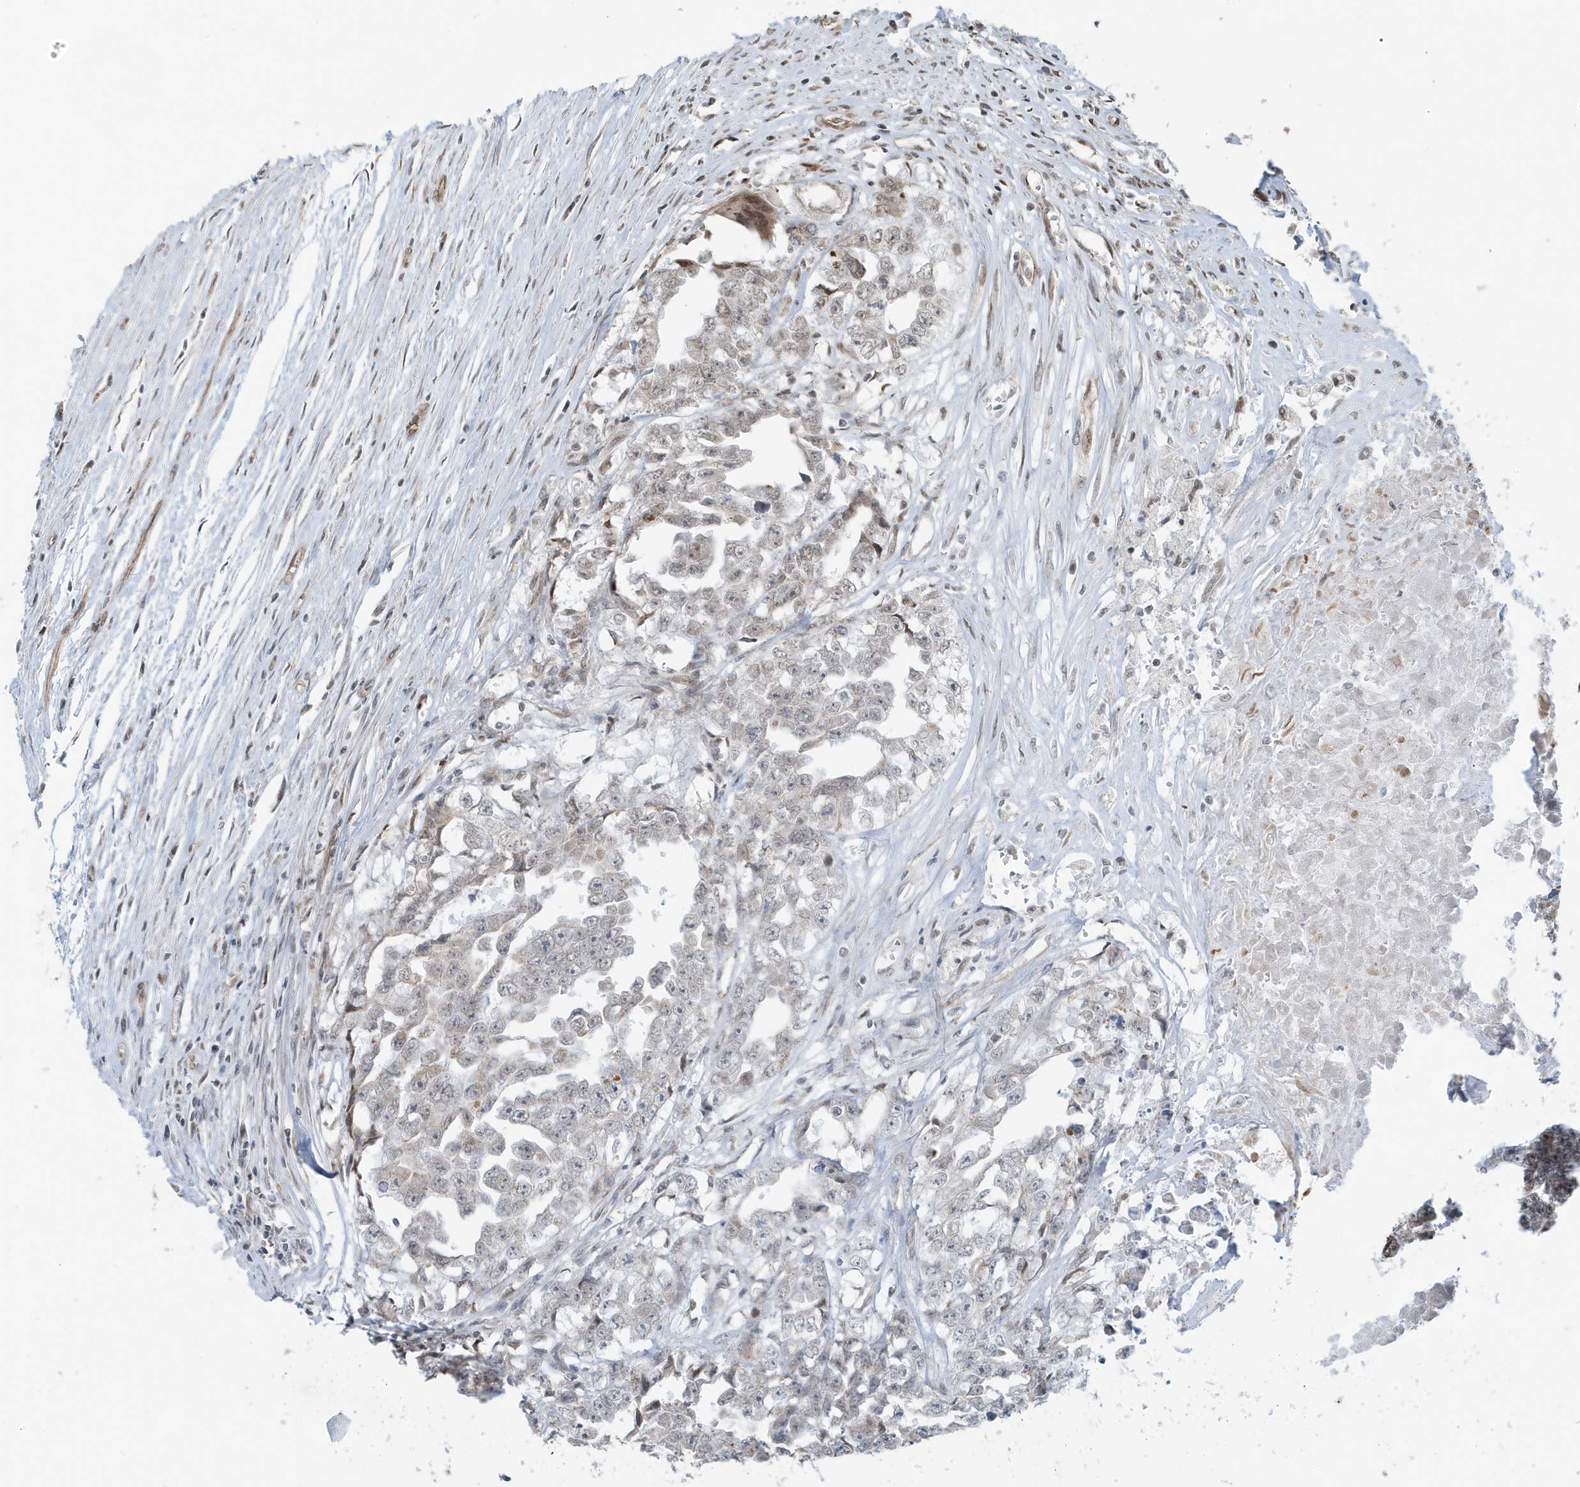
{"staining": {"intensity": "weak", "quantity": "<25%", "location": "nuclear"}, "tissue": "testis cancer", "cell_type": "Tumor cells", "image_type": "cancer", "snomed": [{"axis": "morphology", "description": "Seminoma, NOS"}, {"axis": "morphology", "description": "Carcinoma, Embryonal, NOS"}, {"axis": "topography", "description": "Testis"}], "caption": "DAB (3,3'-diaminobenzidine) immunohistochemical staining of testis cancer (embryonal carcinoma) demonstrates no significant positivity in tumor cells.", "gene": "CHCHD4", "patient": {"sex": "male", "age": 43}}